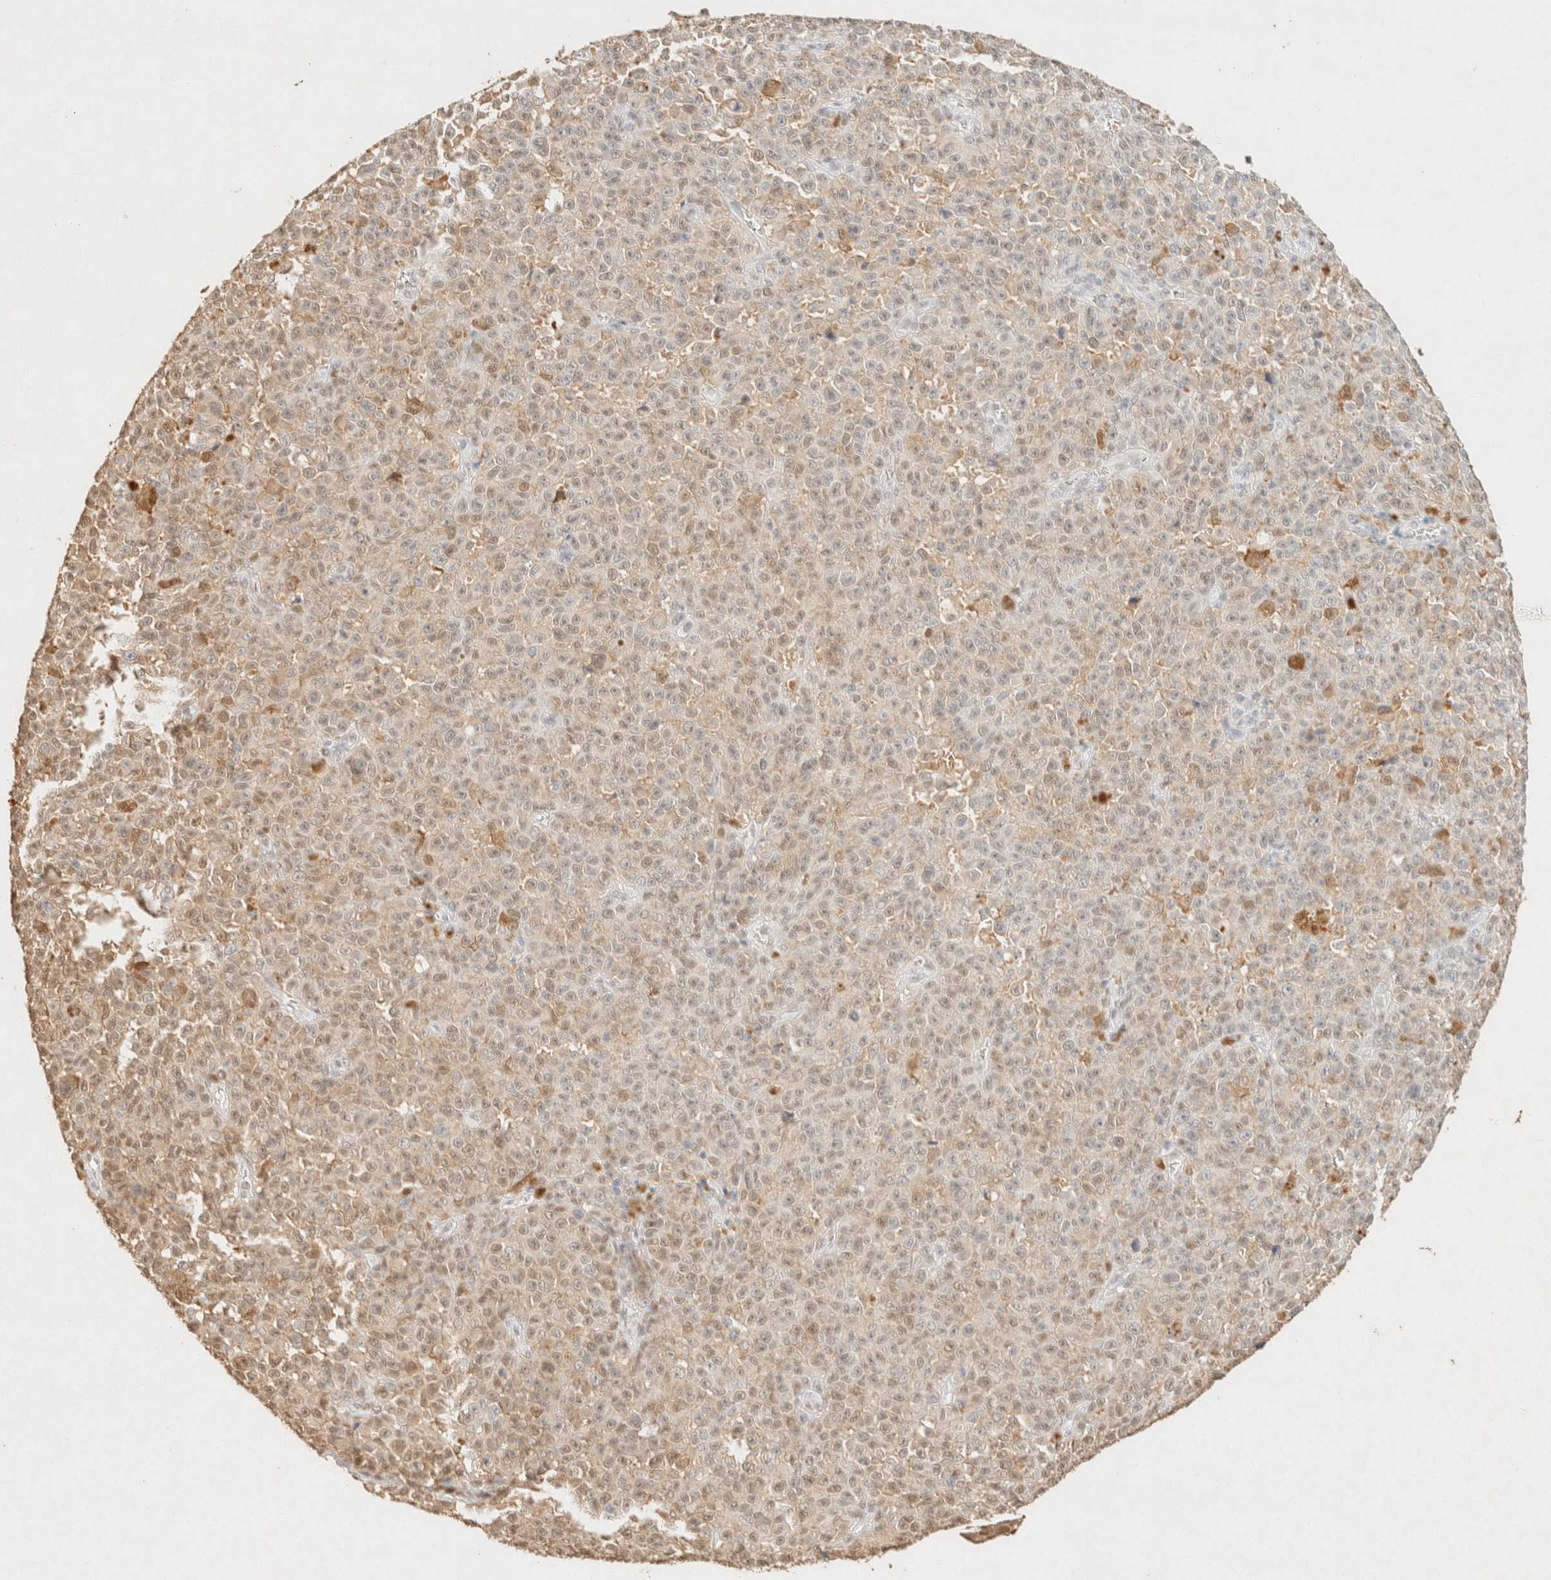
{"staining": {"intensity": "weak", "quantity": "25%-75%", "location": "nuclear"}, "tissue": "melanoma", "cell_type": "Tumor cells", "image_type": "cancer", "snomed": [{"axis": "morphology", "description": "Malignant melanoma, NOS"}, {"axis": "topography", "description": "Skin"}], "caption": "Weak nuclear protein positivity is identified in approximately 25%-75% of tumor cells in malignant melanoma.", "gene": "S100A13", "patient": {"sex": "female", "age": 82}}